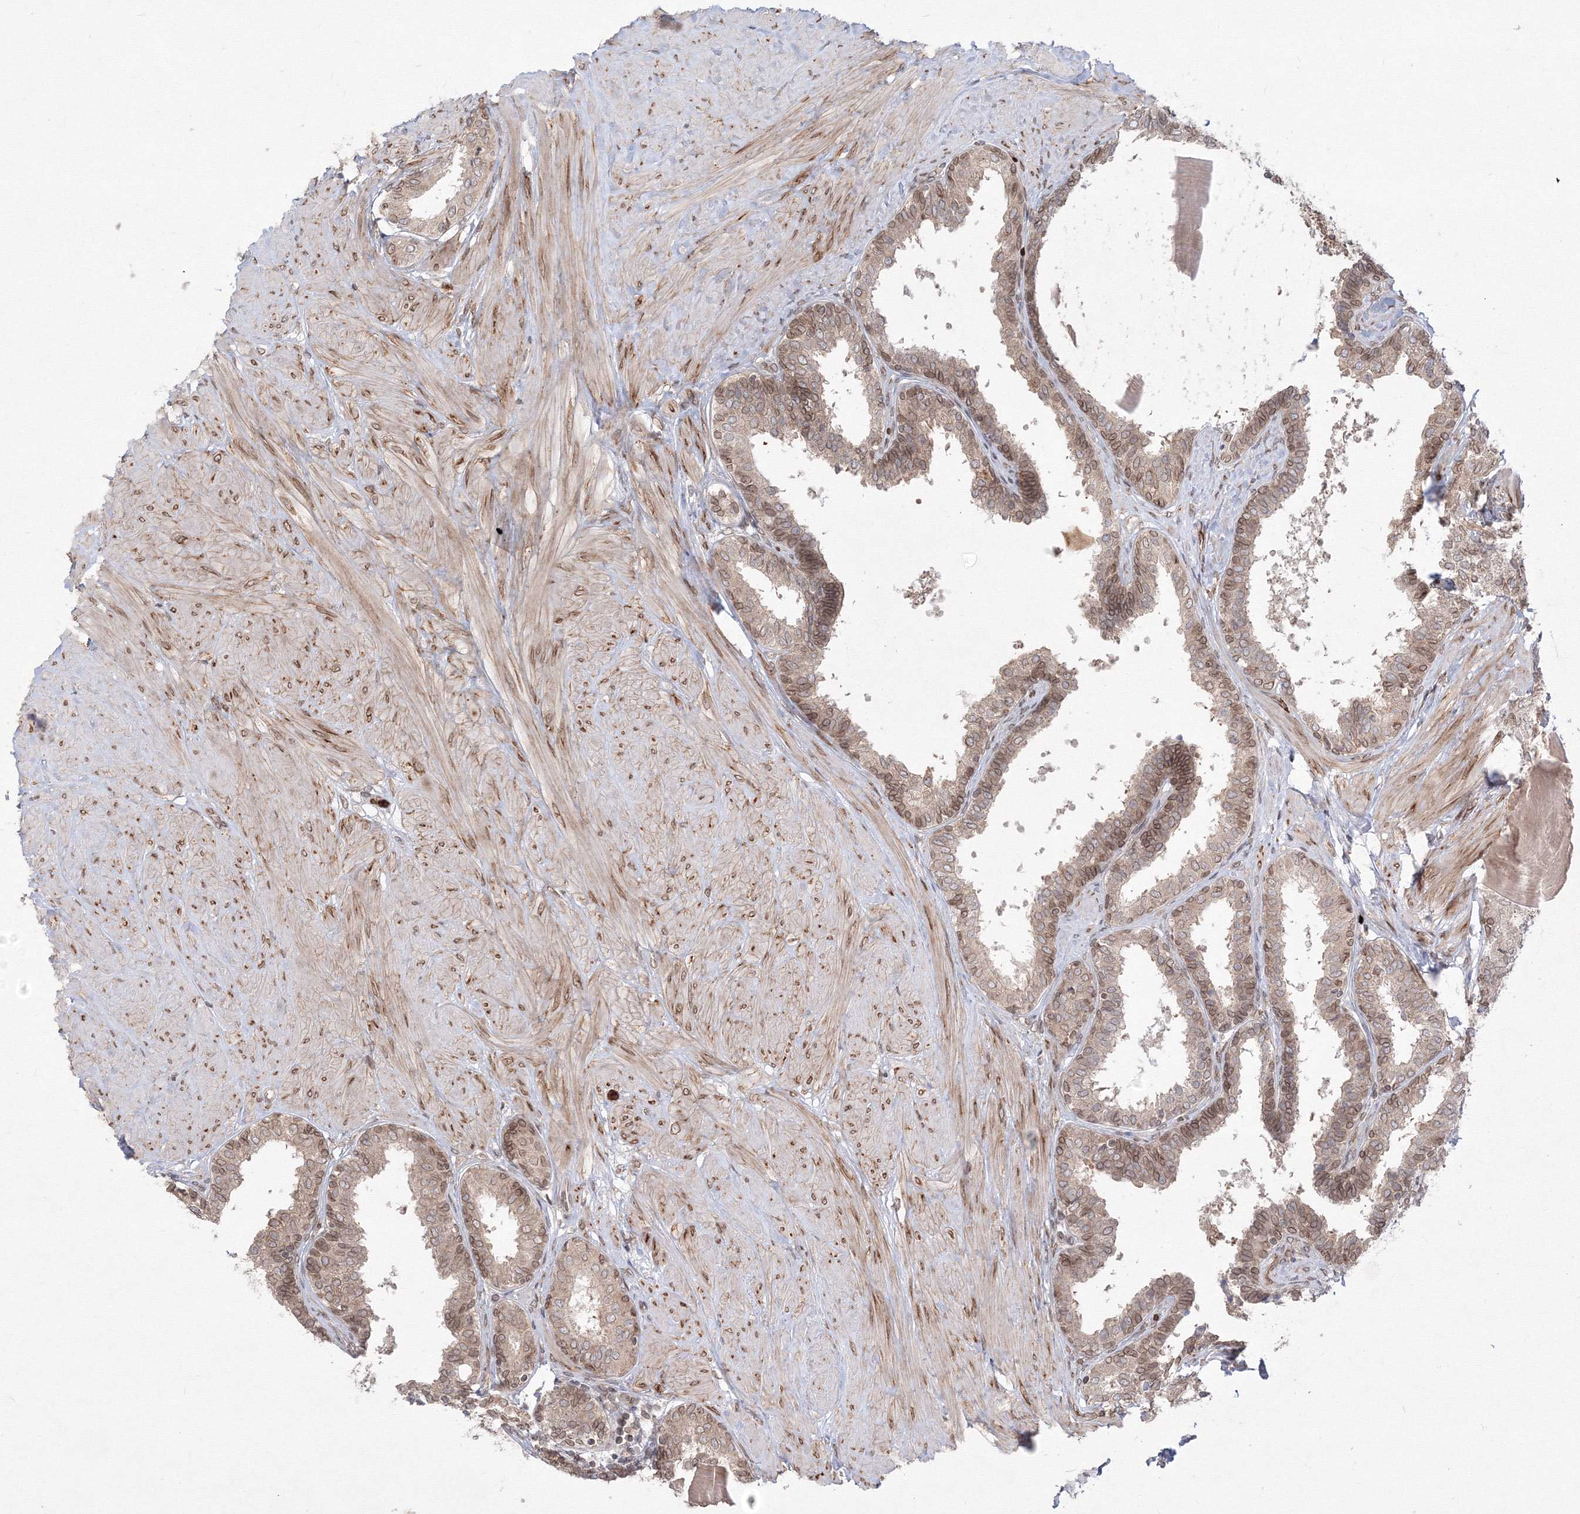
{"staining": {"intensity": "moderate", "quantity": "25%-75%", "location": "cytoplasmic/membranous,nuclear"}, "tissue": "prostate", "cell_type": "Glandular cells", "image_type": "normal", "snomed": [{"axis": "morphology", "description": "Normal tissue, NOS"}, {"axis": "topography", "description": "Prostate"}], "caption": "This photomicrograph demonstrates IHC staining of benign prostate, with medium moderate cytoplasmic/membranous,nuclear expression in about 25%-75% of glandular cells.", "gene": "DNAJB2", "patient": {"sex": "male", "age": 48}}